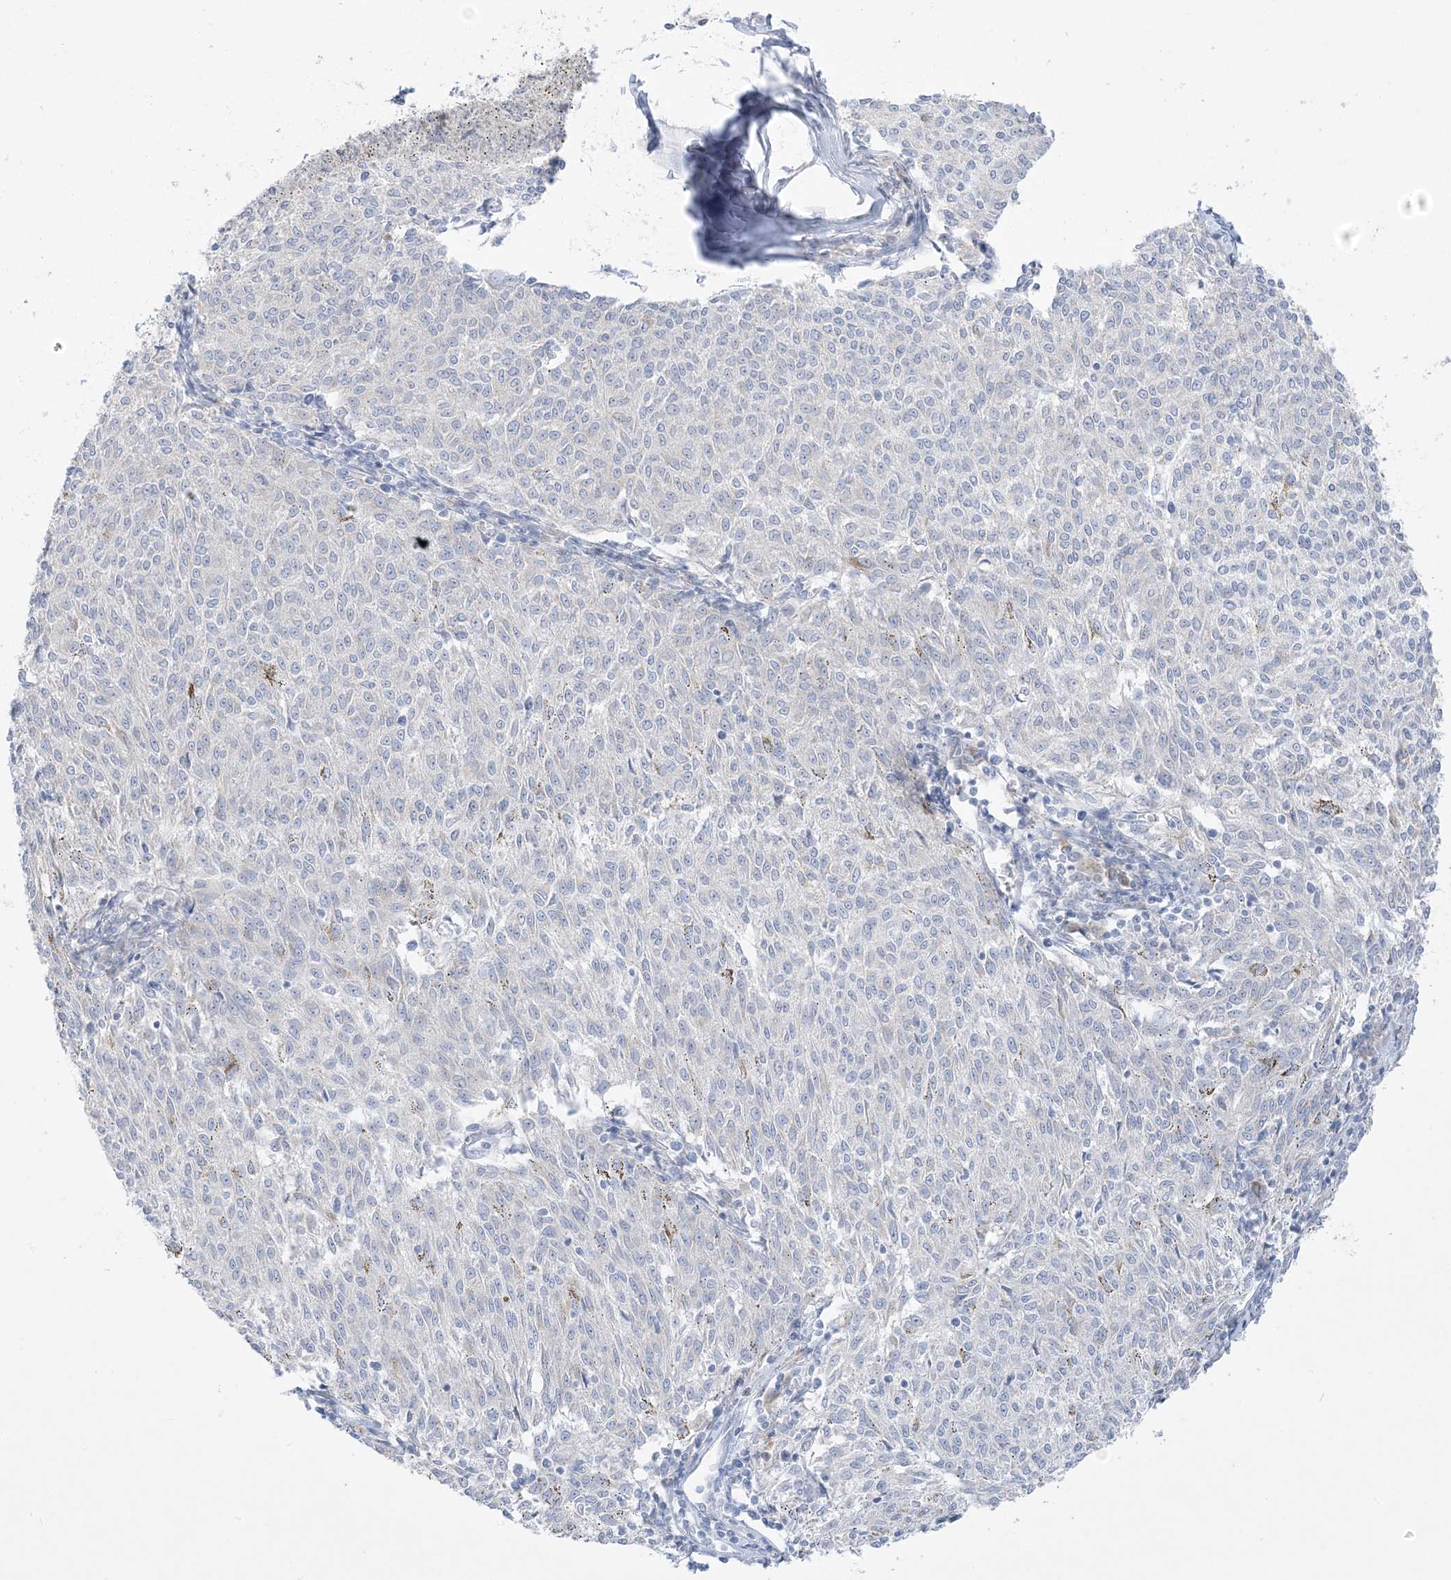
{"staining": {"intensity": "negative", "quantity": "none", "location": "none"}, "tissue": "melanoma", "cell_type": "Tumor cells", "image_type": "cancer", "snomed": [{"axis": "morphology", "description": "Malignant melanoma, NOS"}, {"axis": "topography", "description": "Skin"}], "caption": "High magnification brightfield microscopy of melanoma stained with DAB (brown) and counterstained with hematoxylin (blue): tumor cells show no significant staining.", "gene": "FAM184A", "patient": {"sex": "female", "age": 72}}